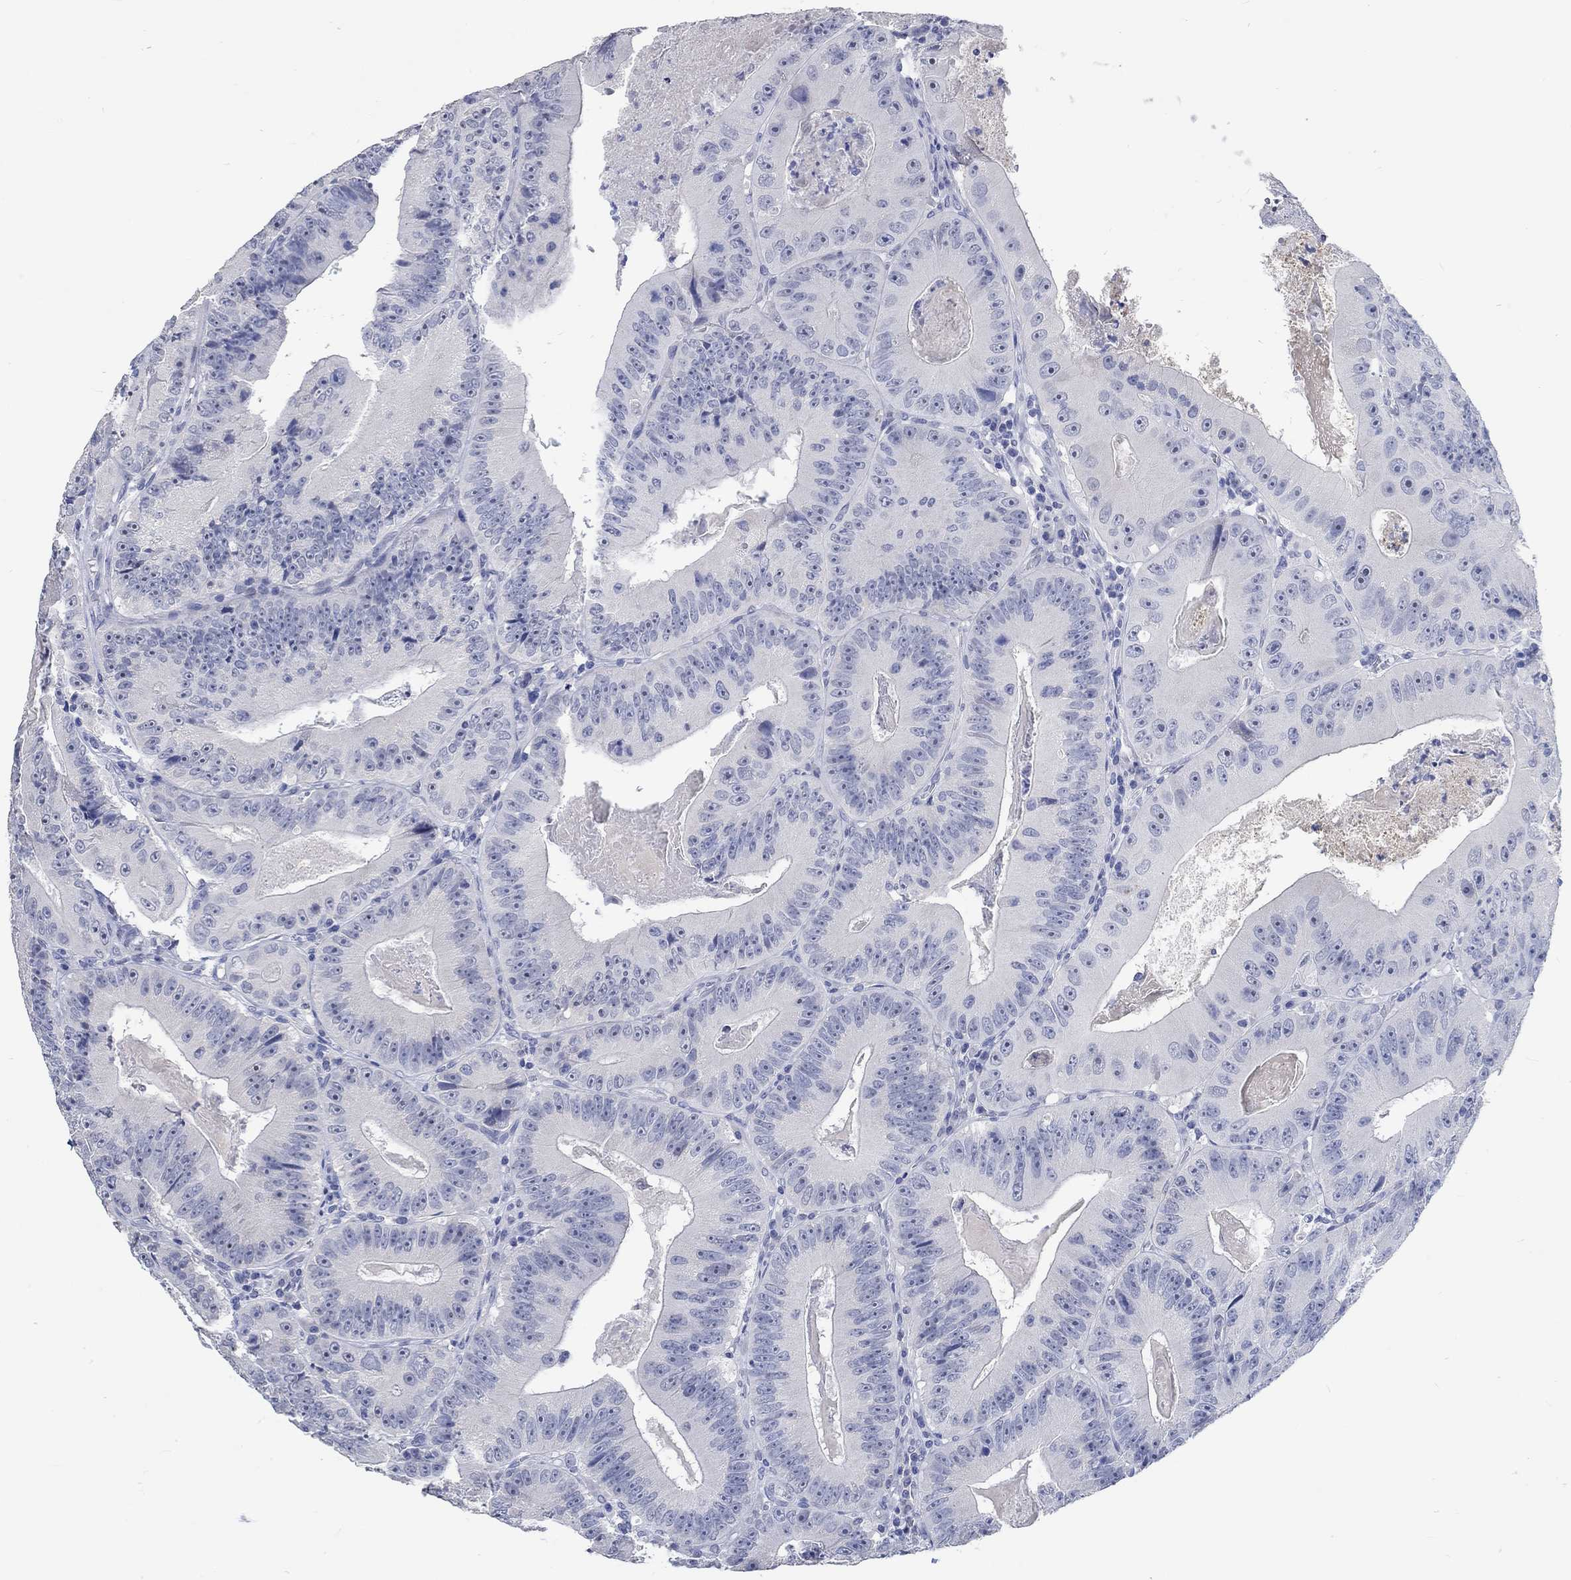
{"staining": {"intensity": "negative", "quantity": "none", "location": "none"}, "tissue": "colorectal cancer", "cell_type": "Tumor cells", "image_type": "cancer", "snomed": [{"axis": "morphology", "description": "Adenocarcinoma, NOS"}, {"axis": "topography", "description": "Colon"}], "caption": "The immunohistochemistry micrograph has no significant expression in tumor cells of colorectal cancer (adenocarcinoma) tissue.", "gene": "C4orf47", "patient": {"sex": "female", "age": 86}}